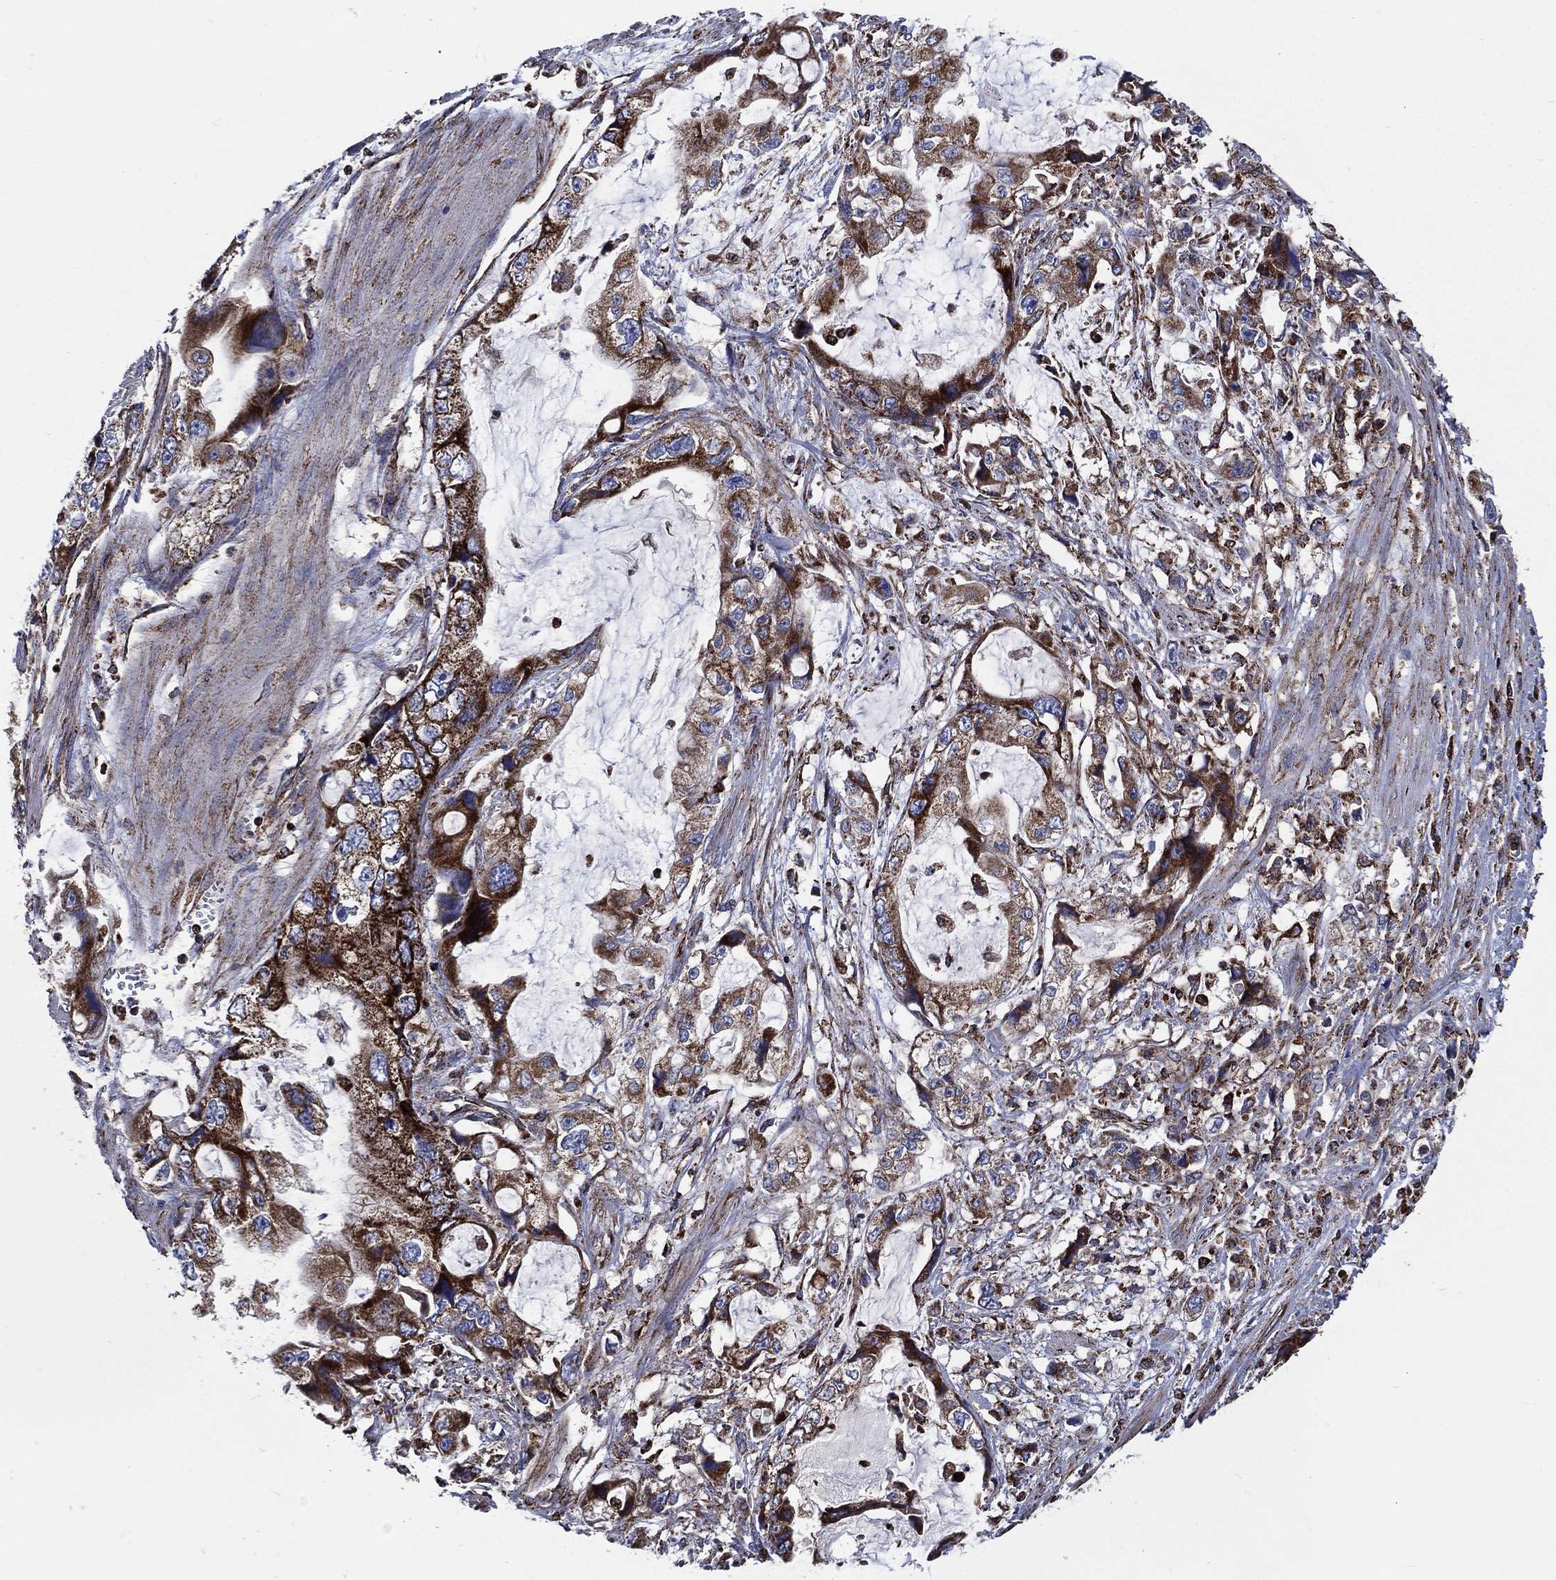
{"staining": {"intensity": "strong", "quantity": ">75%", "location": "cytoplasmic/membranous"}, "tissue": "stomach cancer", "cell_type": "Tumor cells", "image_type": "cancer", "snomed": [{"axis": "morphology", "description": "Adenocarcinoma, NOS"}, {"axis": "topography", "description": "Pancreas"}, {"axis": "topography", "description": "Stomach, upper"}, {"axis": "topography", "description": "Stomach"}], "caption": "Brown immunohistochemical staining in stomach cancer exhibits strong cytoplasmic/membranous expression in approximately >75% of tumor cells.", "gene": "ANKRD37", "patient": {"sex": "male", "age": 77}}